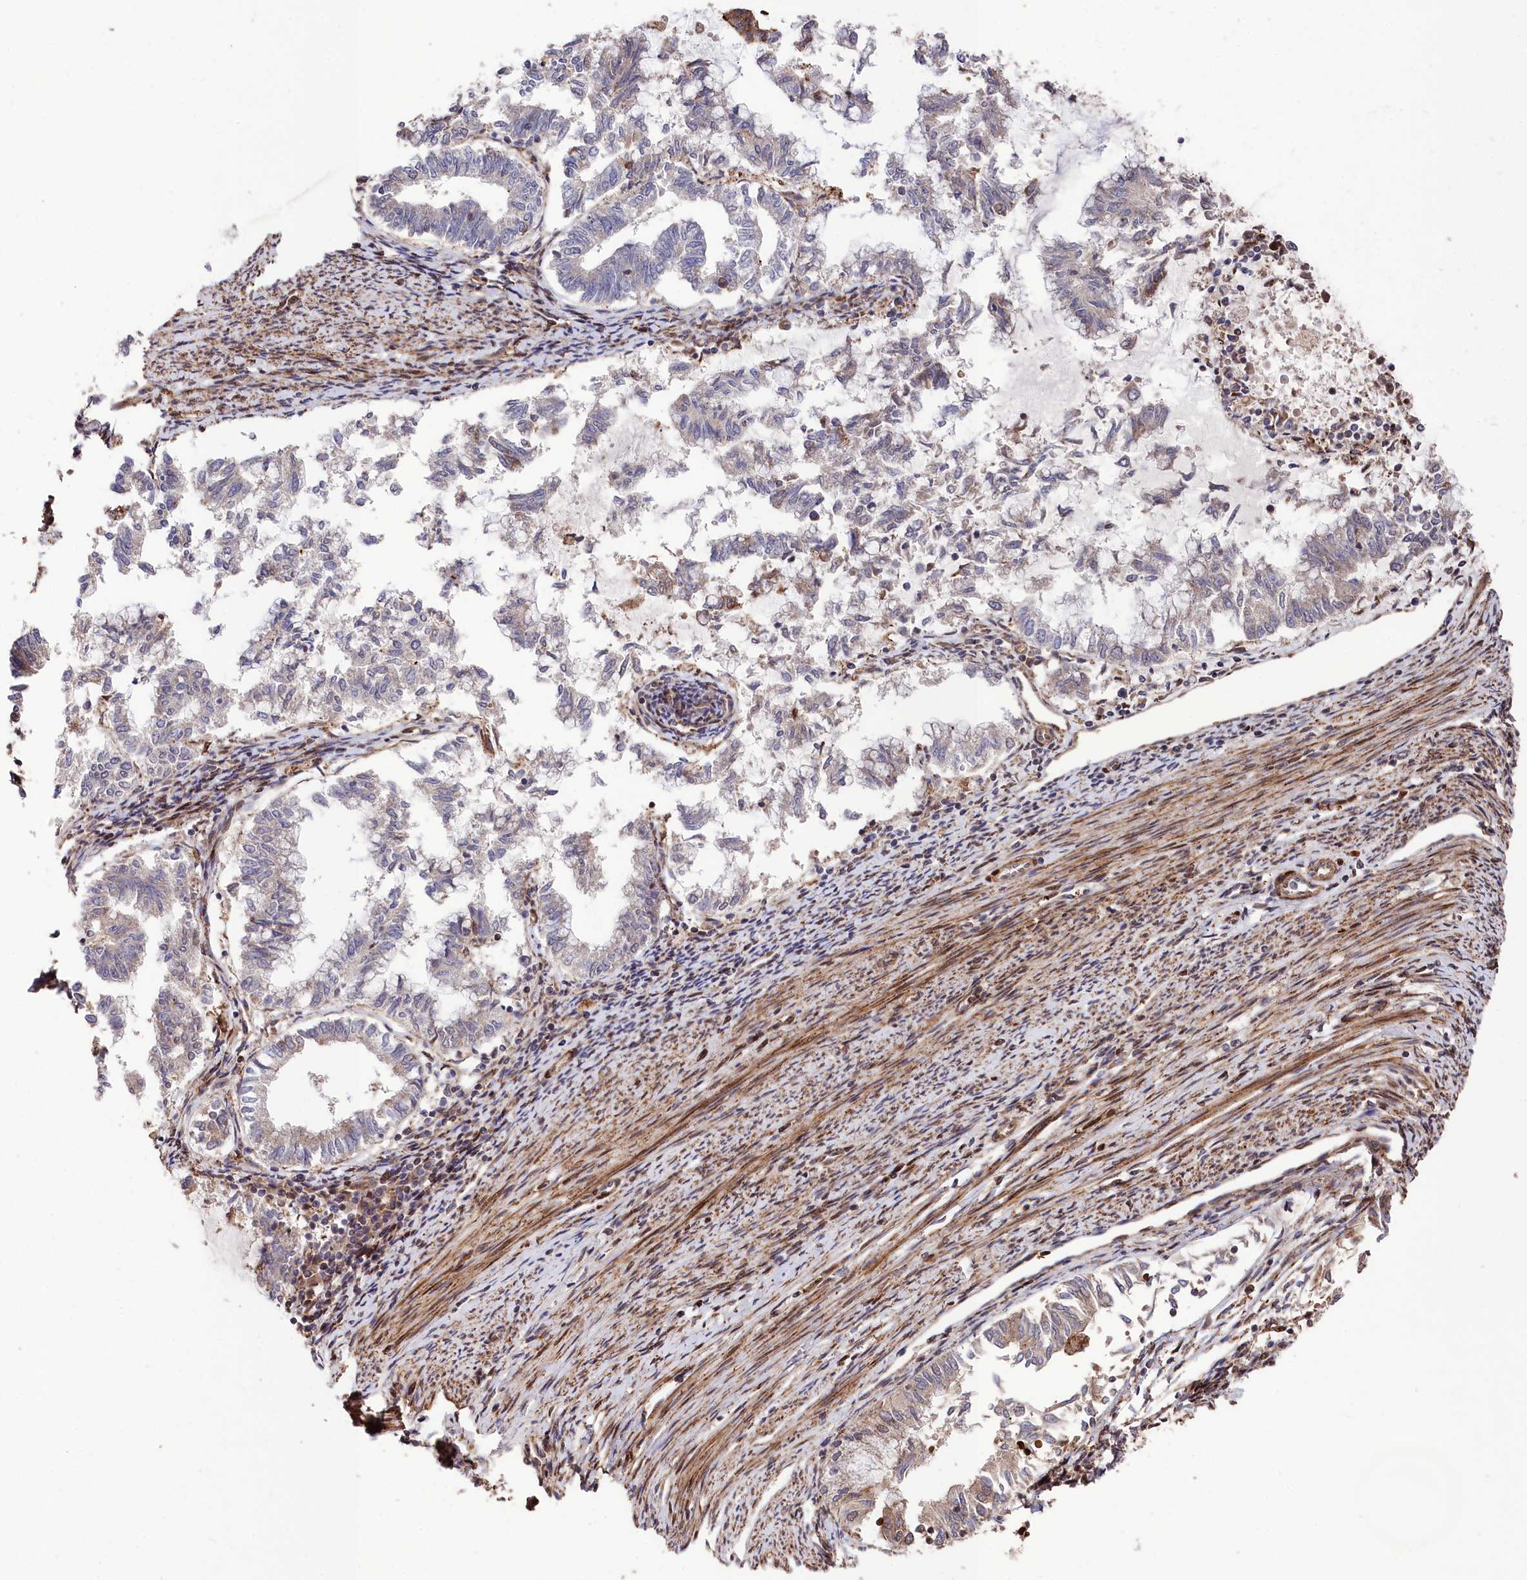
{"staining": {"intensity": "negative", "quantity": "none", "location": "none"}, "tissue": "endometrial cancer", "cell_type": "Tumor cells", "image_type": "cancer", "snomed": [{"axis": "morphology", "description": "Adenocarcinoma, NOS"}, {"axis": "topography", "description": "Endometrium"}], "caption": "Endometrial cancer stained for a protein using immunohistochemistry reveals no expression tumor cells.", "gene": "TNKS1BP1", "patient": {"sex": "female", "age": 79}}